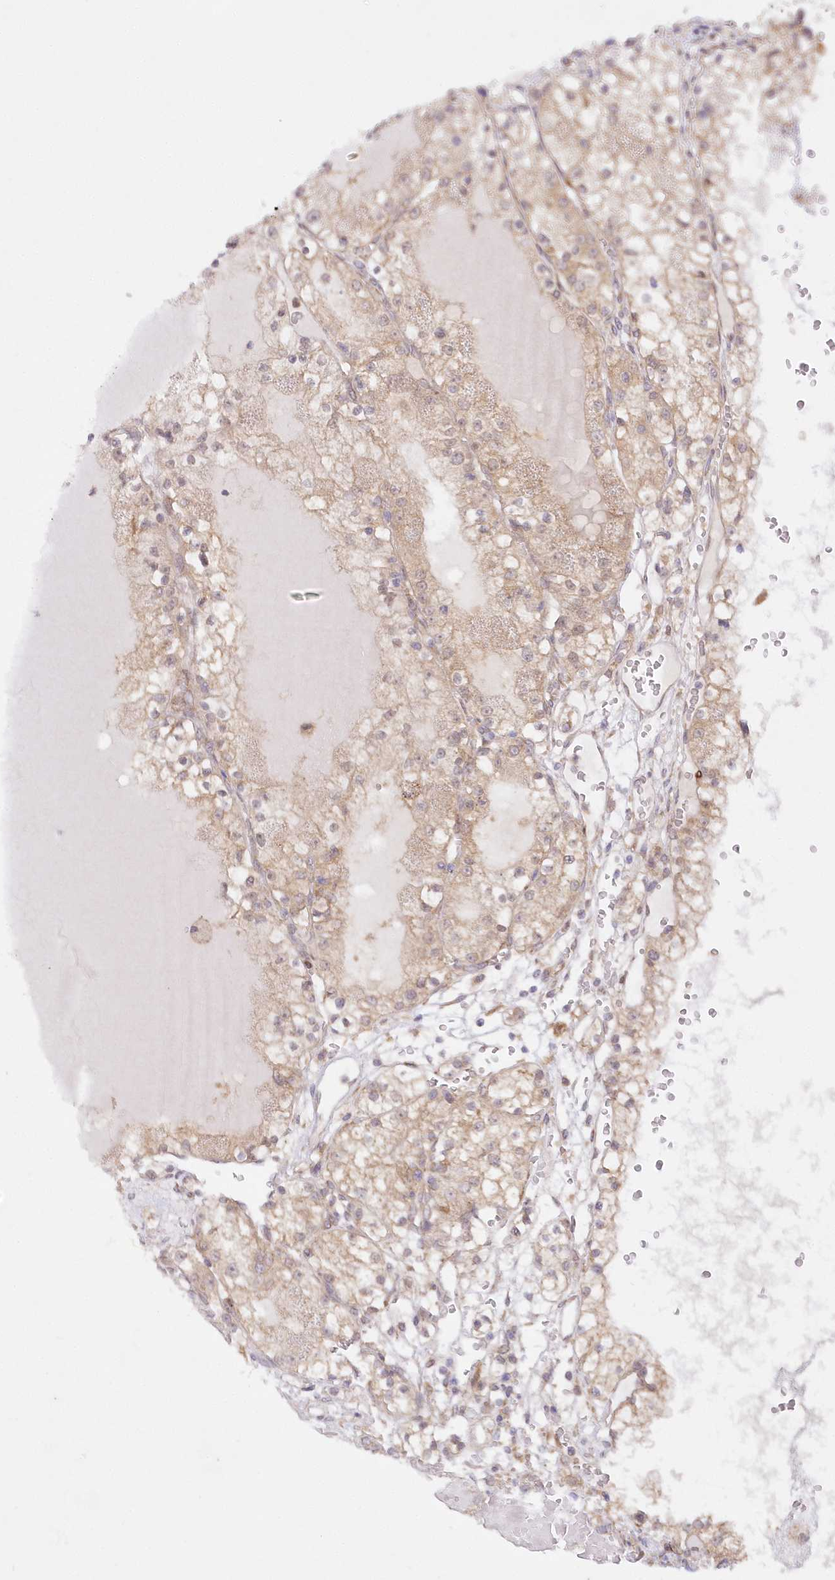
{"staining": {"intensity": "weak", "quantity": "25%-75%", "location": "cytoplasmic/membranous"}, "tissue": "renal cancer", "cell_type": "Tumor cells", "image_type": "cancer", "snomed": [{"axis": "morphology", "description": "Normal tissue, NOS"}, {"axis": "morphology", "description": "Adenocarcinoma, NOS"}, {"axis": "topography", "description": "Kidney"}], "caption": "Renal cancer (adenocarcinoma) tissue reveals weak cytoplasmic/membranous positivity in about 25%-75% of tumor cells", "gene": "RNPEP", "patient": {"sex": "male", "age": 68}}